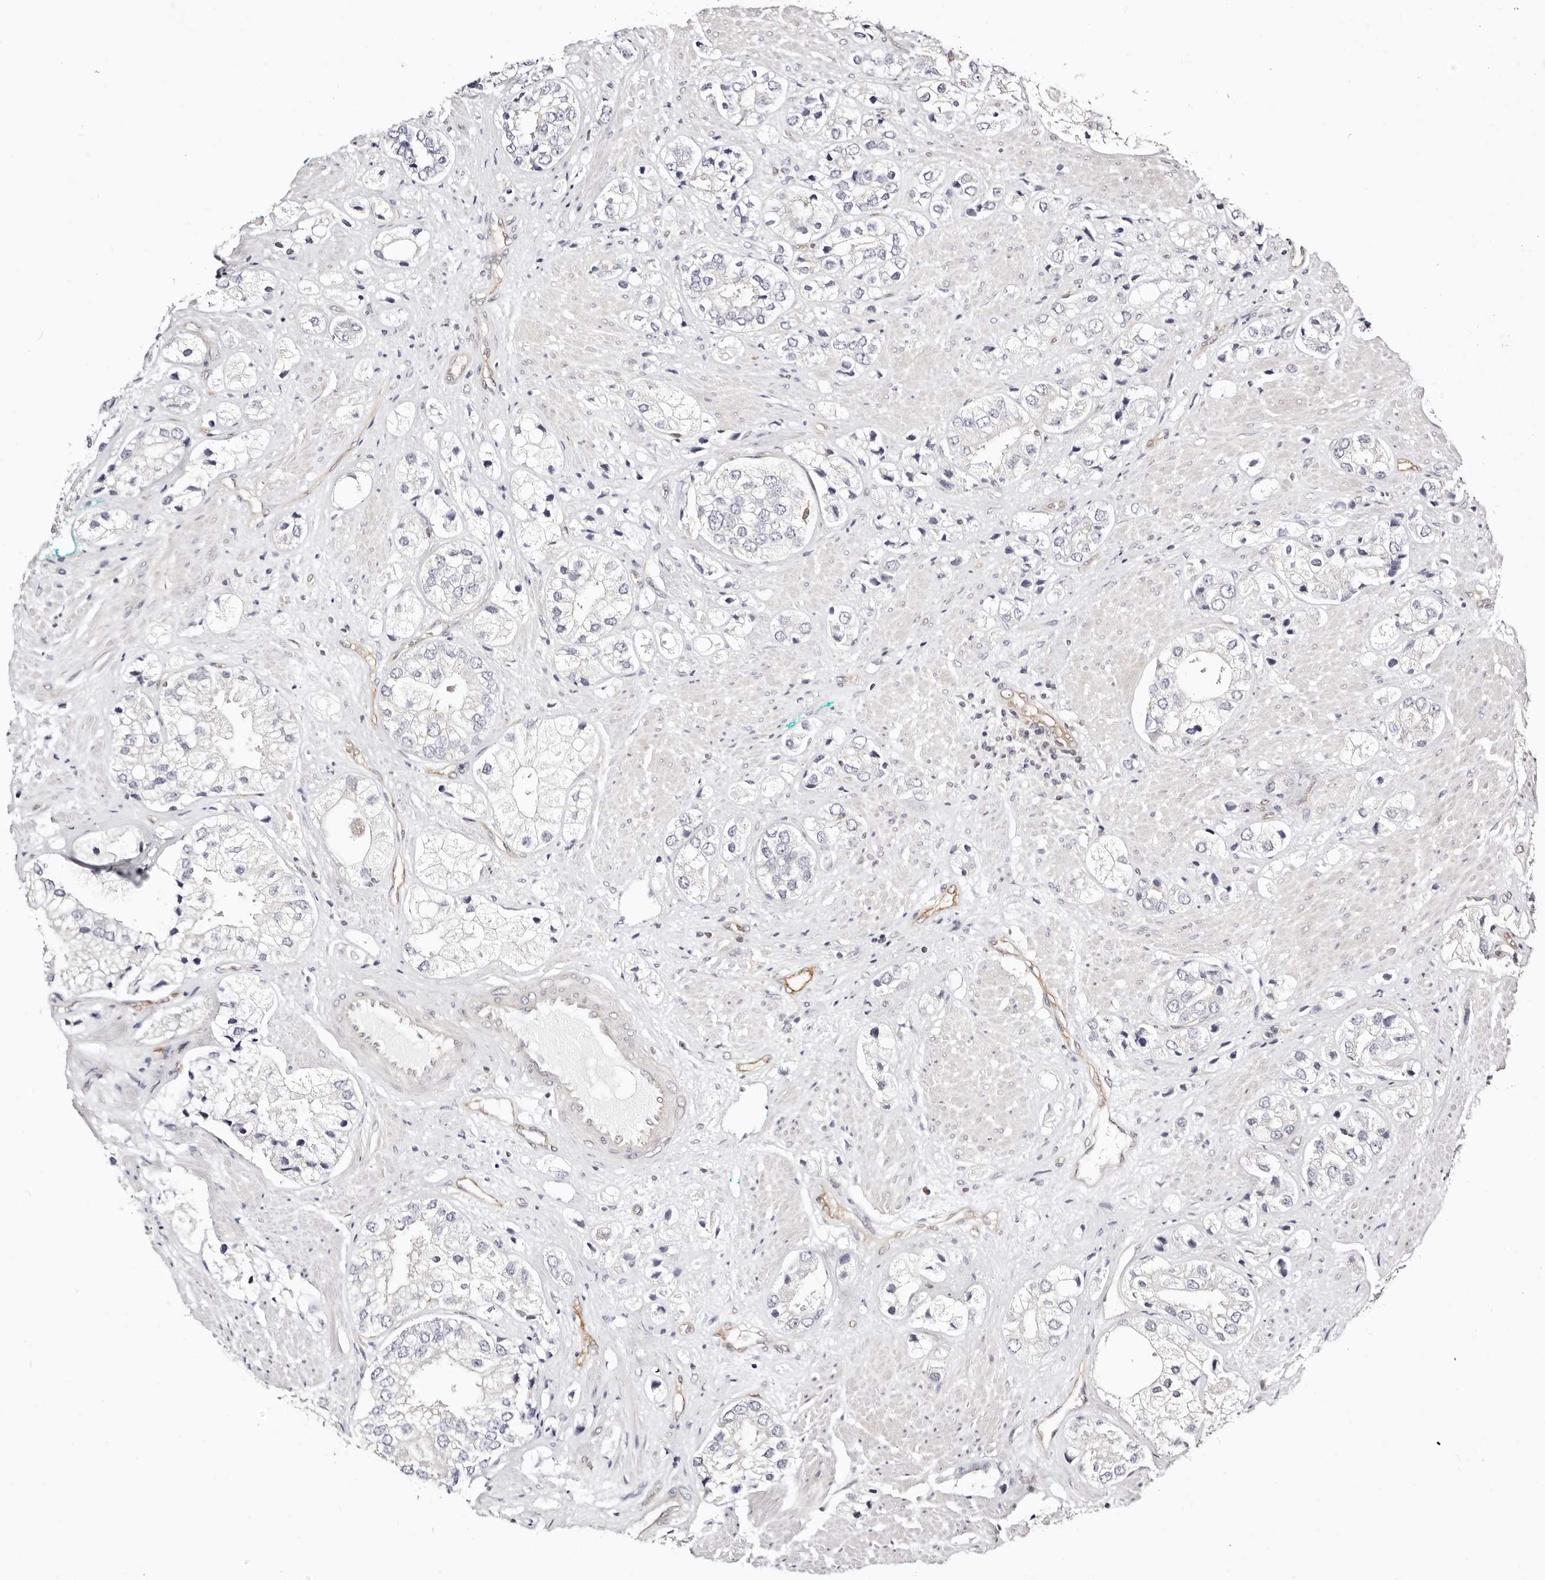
{"staining": {"intensity": "negative", "quantity": "none", "location": "none"}, "tissue": "prostate cancer", "cell_type": "Tumor cells", "image_type": "cancer", "snomed": [{"axis": "morphology", "description": "Adenocarcinoma, High grade"}, {"axis": "topography", "description": "Prostate"}], "caption": "Prostate cancer was stained to show a protein in brown. There is no significant expression in tumor cells. (Immunohistochemistry (ihc), brightfield microscopy, high magnification).", "gene": "STAT5A", "patient": {"sex": "male", "age": 50}}